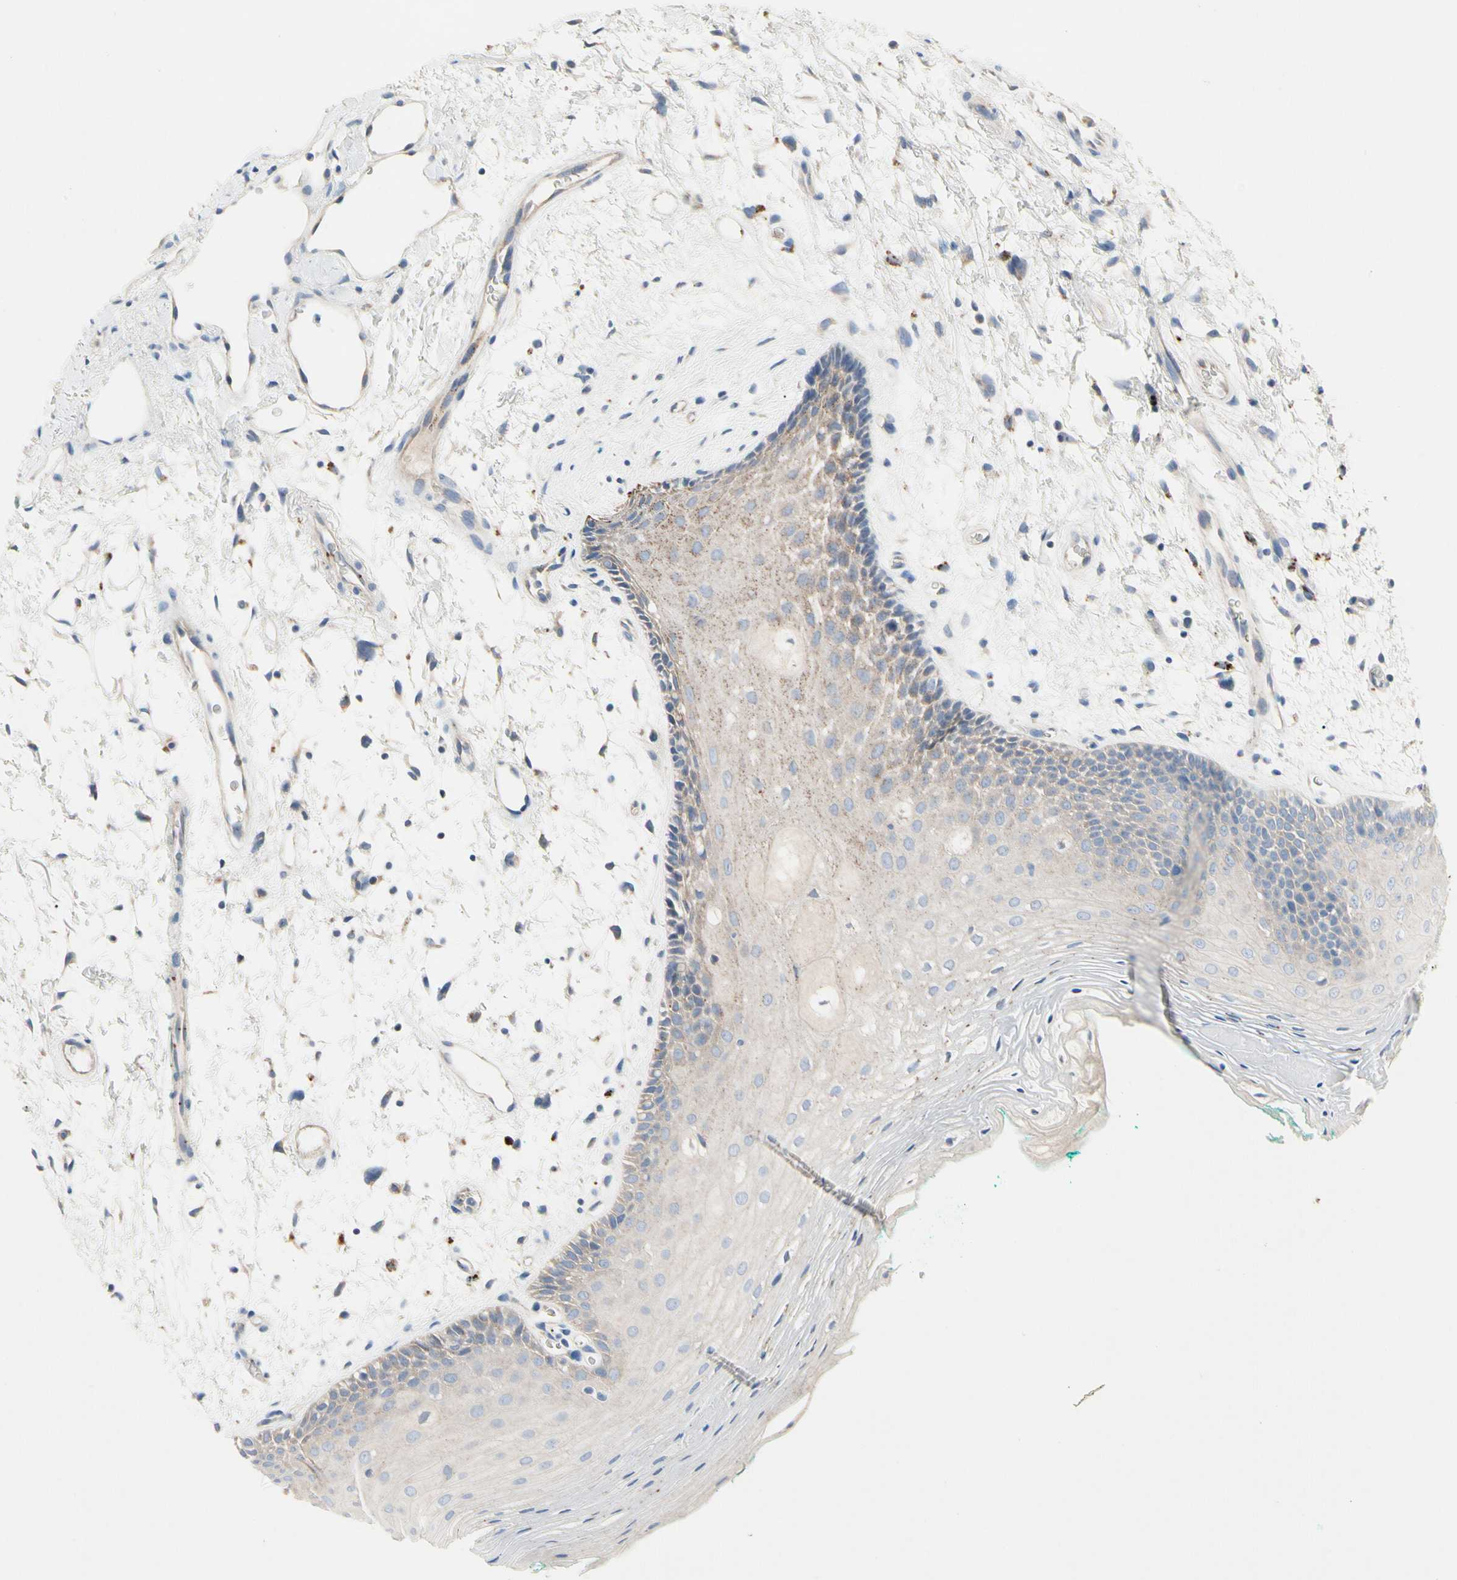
{"staining": {"intensity": "negative", "quantity": "none", "location": "none"}, "tissue": "oral mucosa", "cell_type": "Squamous epithelial cells", "image_type": "normal", "snomed": [{"axis": "morphology", "description": "Normal tissue, NOS"}, {"axis": "topography", "description": "Skeletal muscle"}, {"axis": "topography", "description": "Oral tissue"}, {"axis": "topography", "description": "Peripheral nerve tissue"}], "caption": "Normal oral mucosa was stained to show a protein in brown. There is no significant positivity in squamous epithelial cells. Nuclei are stained in blue.", "gene": "RETSAT", "patient": {"sex": "female", "age": 84}}